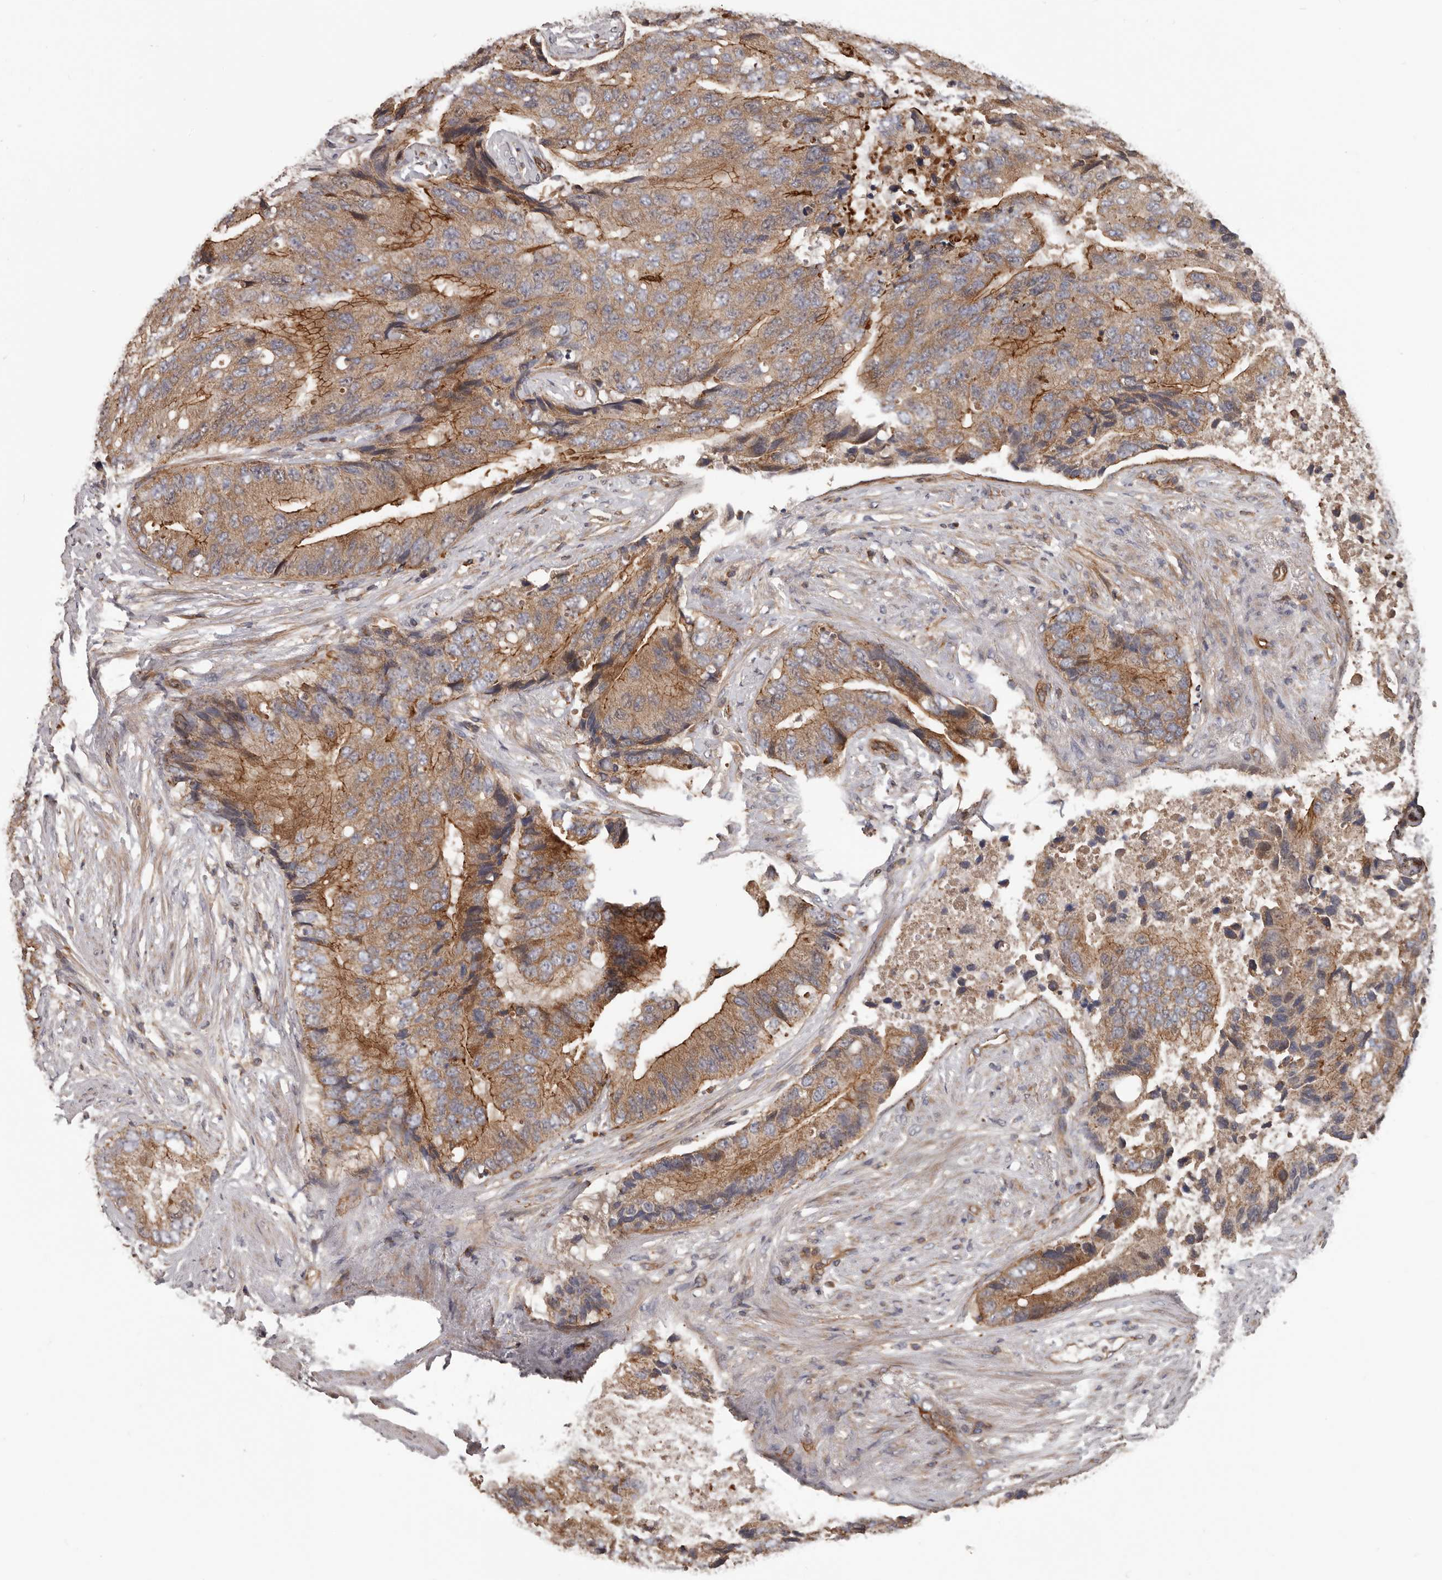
{"staining": {"intensity": "moderate", "quantity": ">75%", "location": "cytoplasmic/membranous"}, "tissue": "prostate cancer", "cell_type": "Tumor cells", "image_type": "cancer", "snomed": [{"axis": "morphology", "description": "Adenocarcinoma, High grade"}, {"axis": "topography", "description": "Prostate"}], "caption": "Tumor cells reveal medium levels of moderate cytoplasmic/membranous positivity in about >75% of cells in prostate adenocarcinoma (high-grade).", "gene": "PNRC2", "patient": {"sex": "male", "age": 70}}